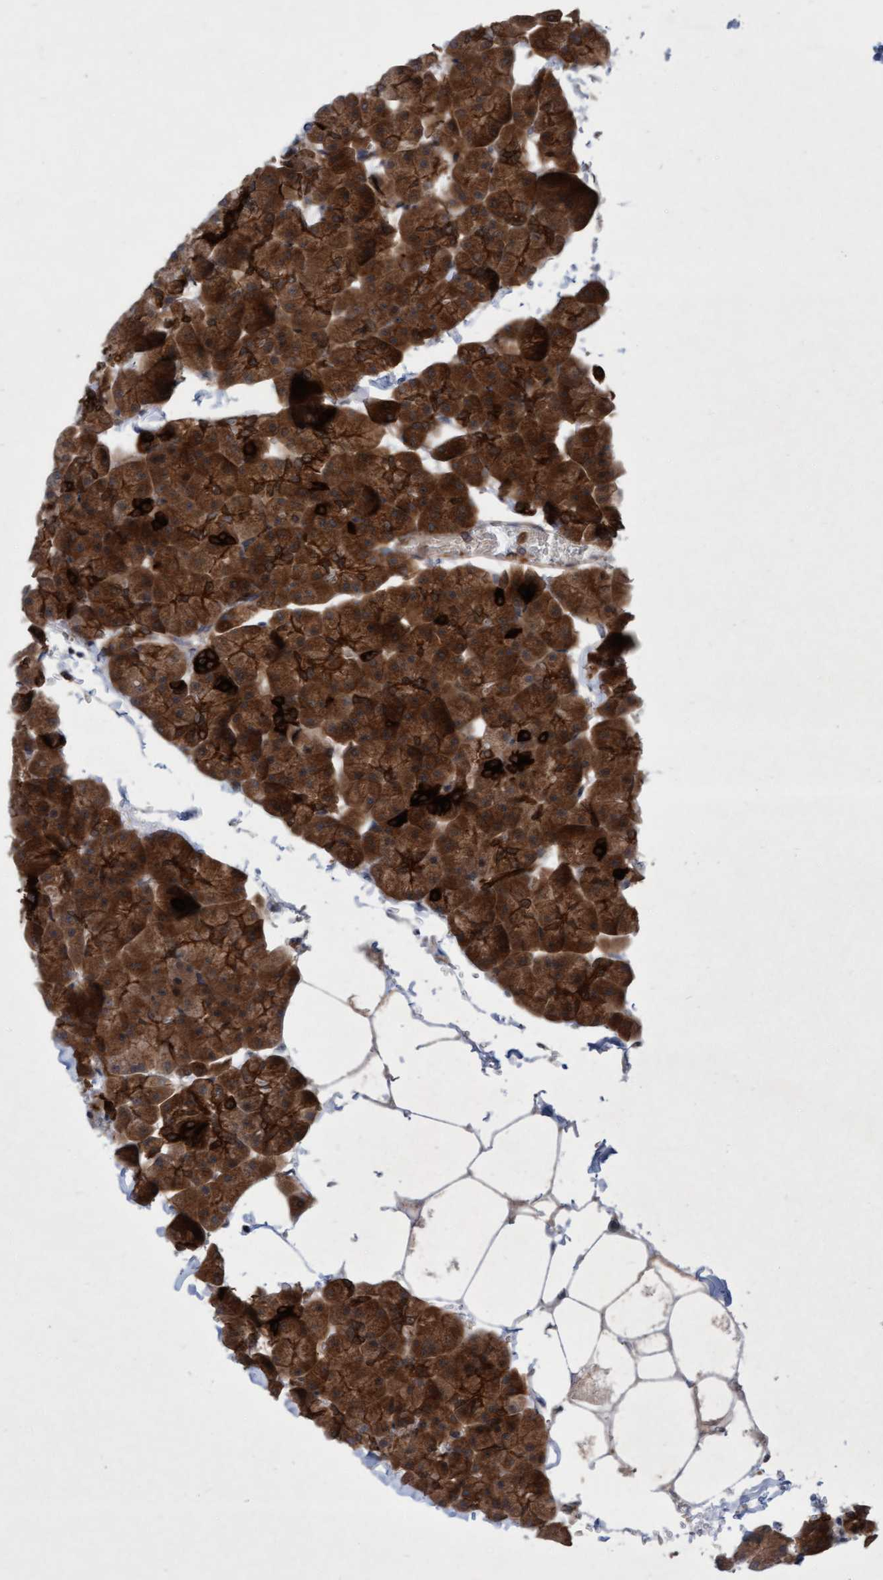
{"staining": {"intensity": "strong", "quantity": ">75%", "location": "cytoplasmic/membranous"}, "tissue": "pancreas", "cell_type": "Exocrine glandular cells", "image_type": "normal", "snomed": [{"axis": "morphology", "description": "Normal tissue, NOS"}, {"axis": "topography", "description": "Pancreas"}], "caption": "Pancreas stained with IHC demonstrates strong cytoplasmic/membranous staining in approximately >75% of exocrine glandular cells. The protein of interest is stained brown, and the nuclei are stained in blue (DAB IHC with brightfield microscopy, high magnification).", "gene": "RAP1GAP2", "patient": {"sex": "male", "age": 35}}